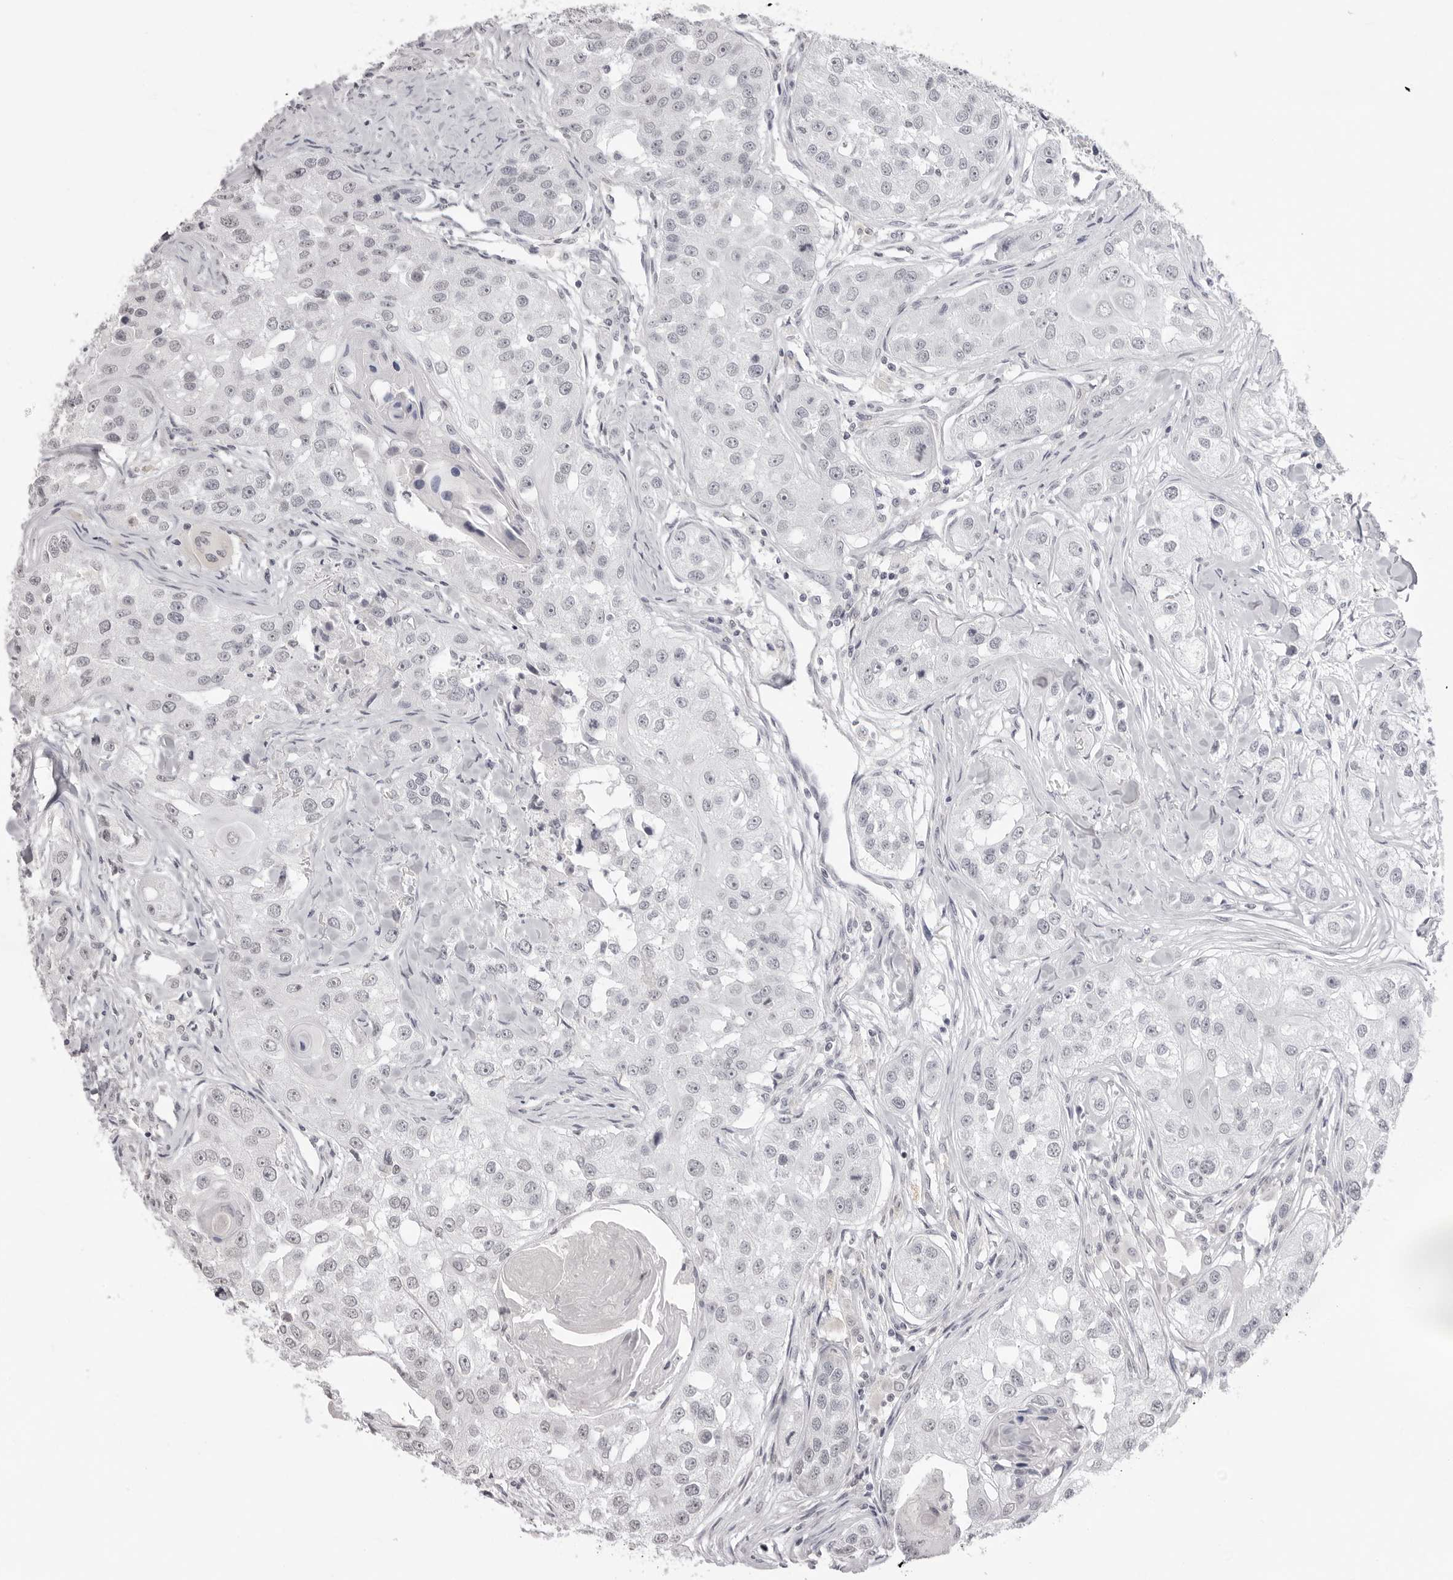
{"staining": {"intensity": "negative", "quantity": "none", "location": "none"}, "tissue": "head and neck cancer", "cell_type": "Tumor cells", "image_type": "cancer", "snomed": [{"axis": "morphology", "description": "Normal tissue, NOS"}, {"axis": "morphology", "description": "Squamous cell carcinoma, NOS"}, {"axis": "topography", "description": "Skeletal muscle"}, {"axis": "topography", "description": "Head-Neck"}], "caption": "Head and neck cancer was stained to show a protein in brown. There is no significant staining in tumor cells. (Immunohistochemistry, brightfield microscopy, high magnification).", "gene": "NTM", "patient": {"sex": "male", "age": 51}}